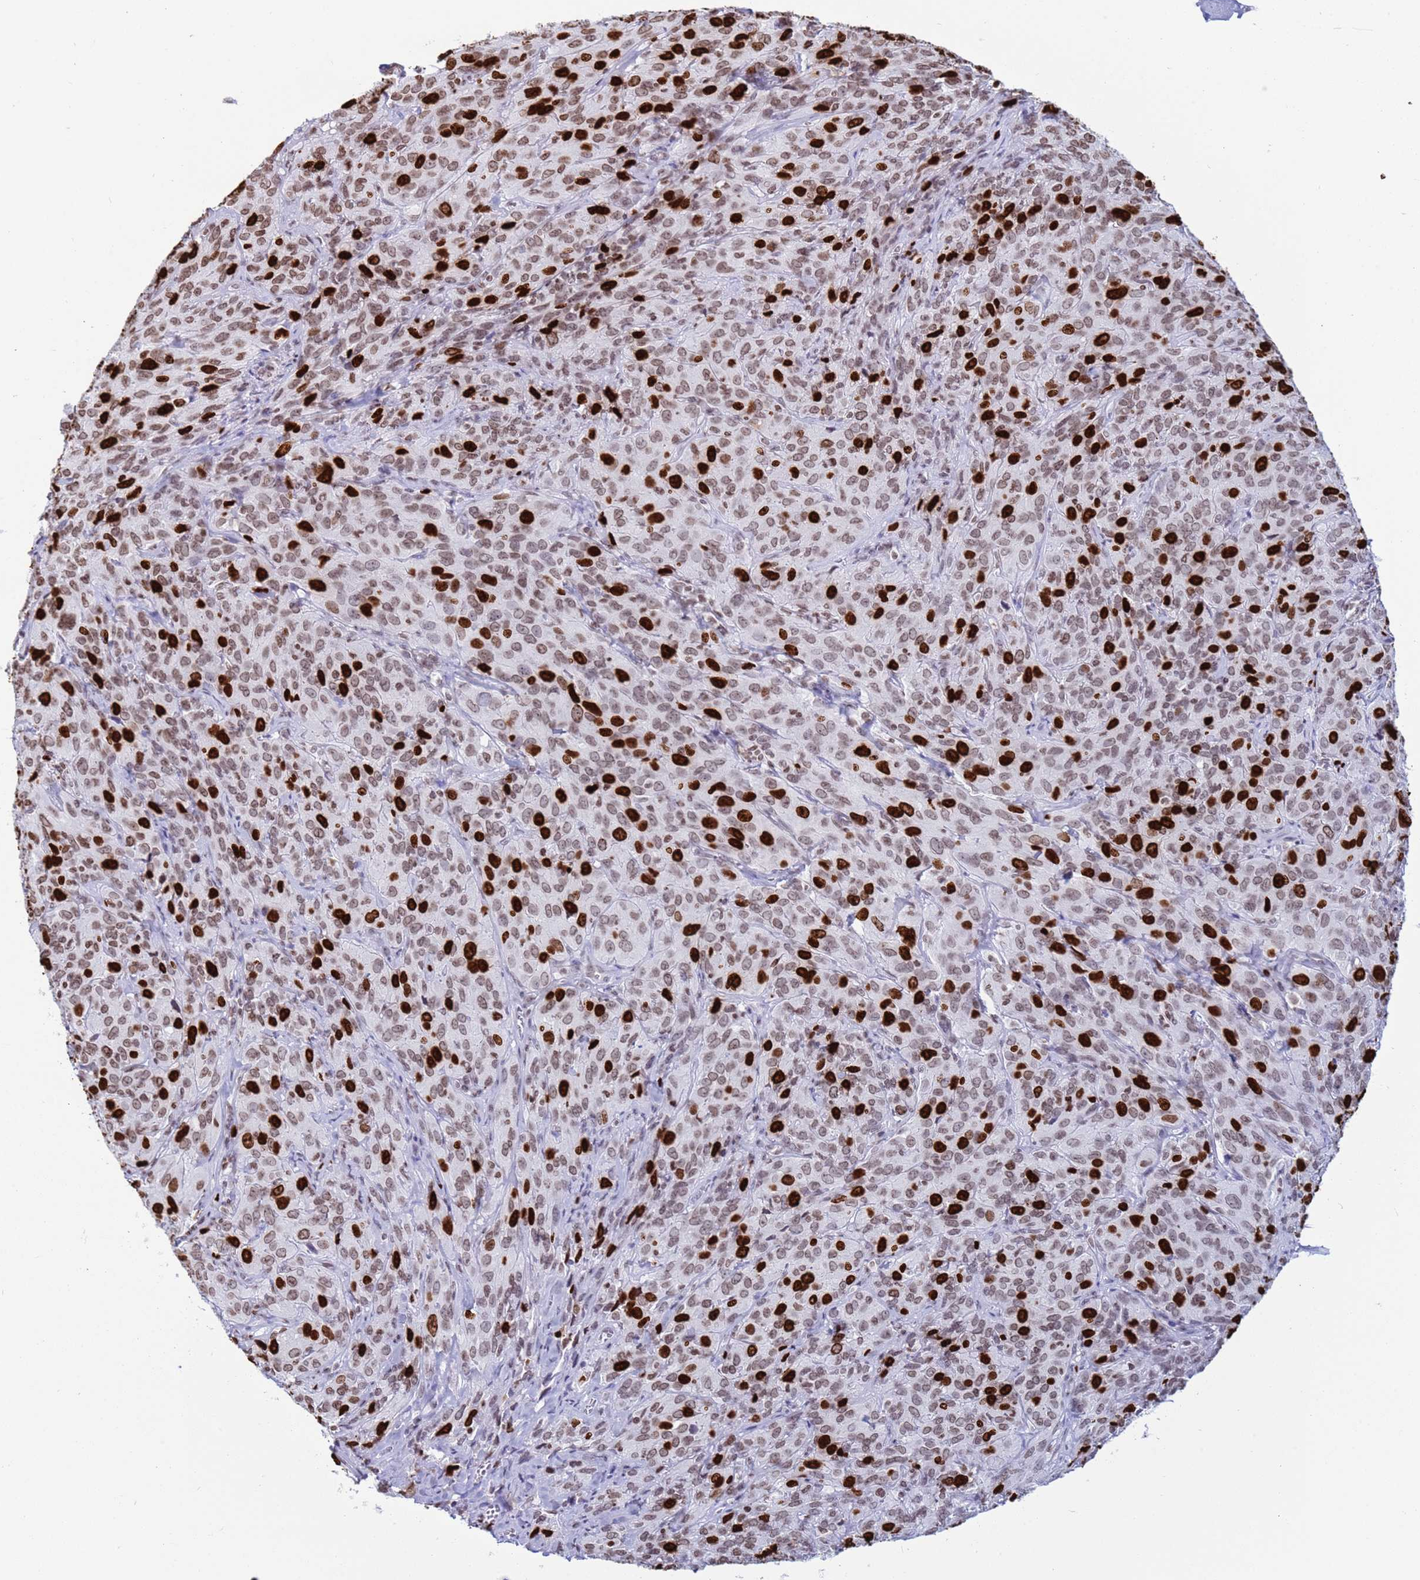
{"staining": {"intensity": "strong", "quantity": "25%-75%", "location": "nuclear"}, "tissue": "cervical cancer", "cell_type": "Tumor cells", "image_type": "cancer", "snomed": [{"axis": "morphology", "description": "Squamous cell carcinoma, NOS"}, {"axis": "topography", "description": "Cervix"}], "caption": "An image of human cervical cancer (squamous cell carcinoma) stained for a protein shows strong nuclear brown staining in tumor cells.", "gene": "H4C8", "patient": {"sex": "female", "age": 51}}